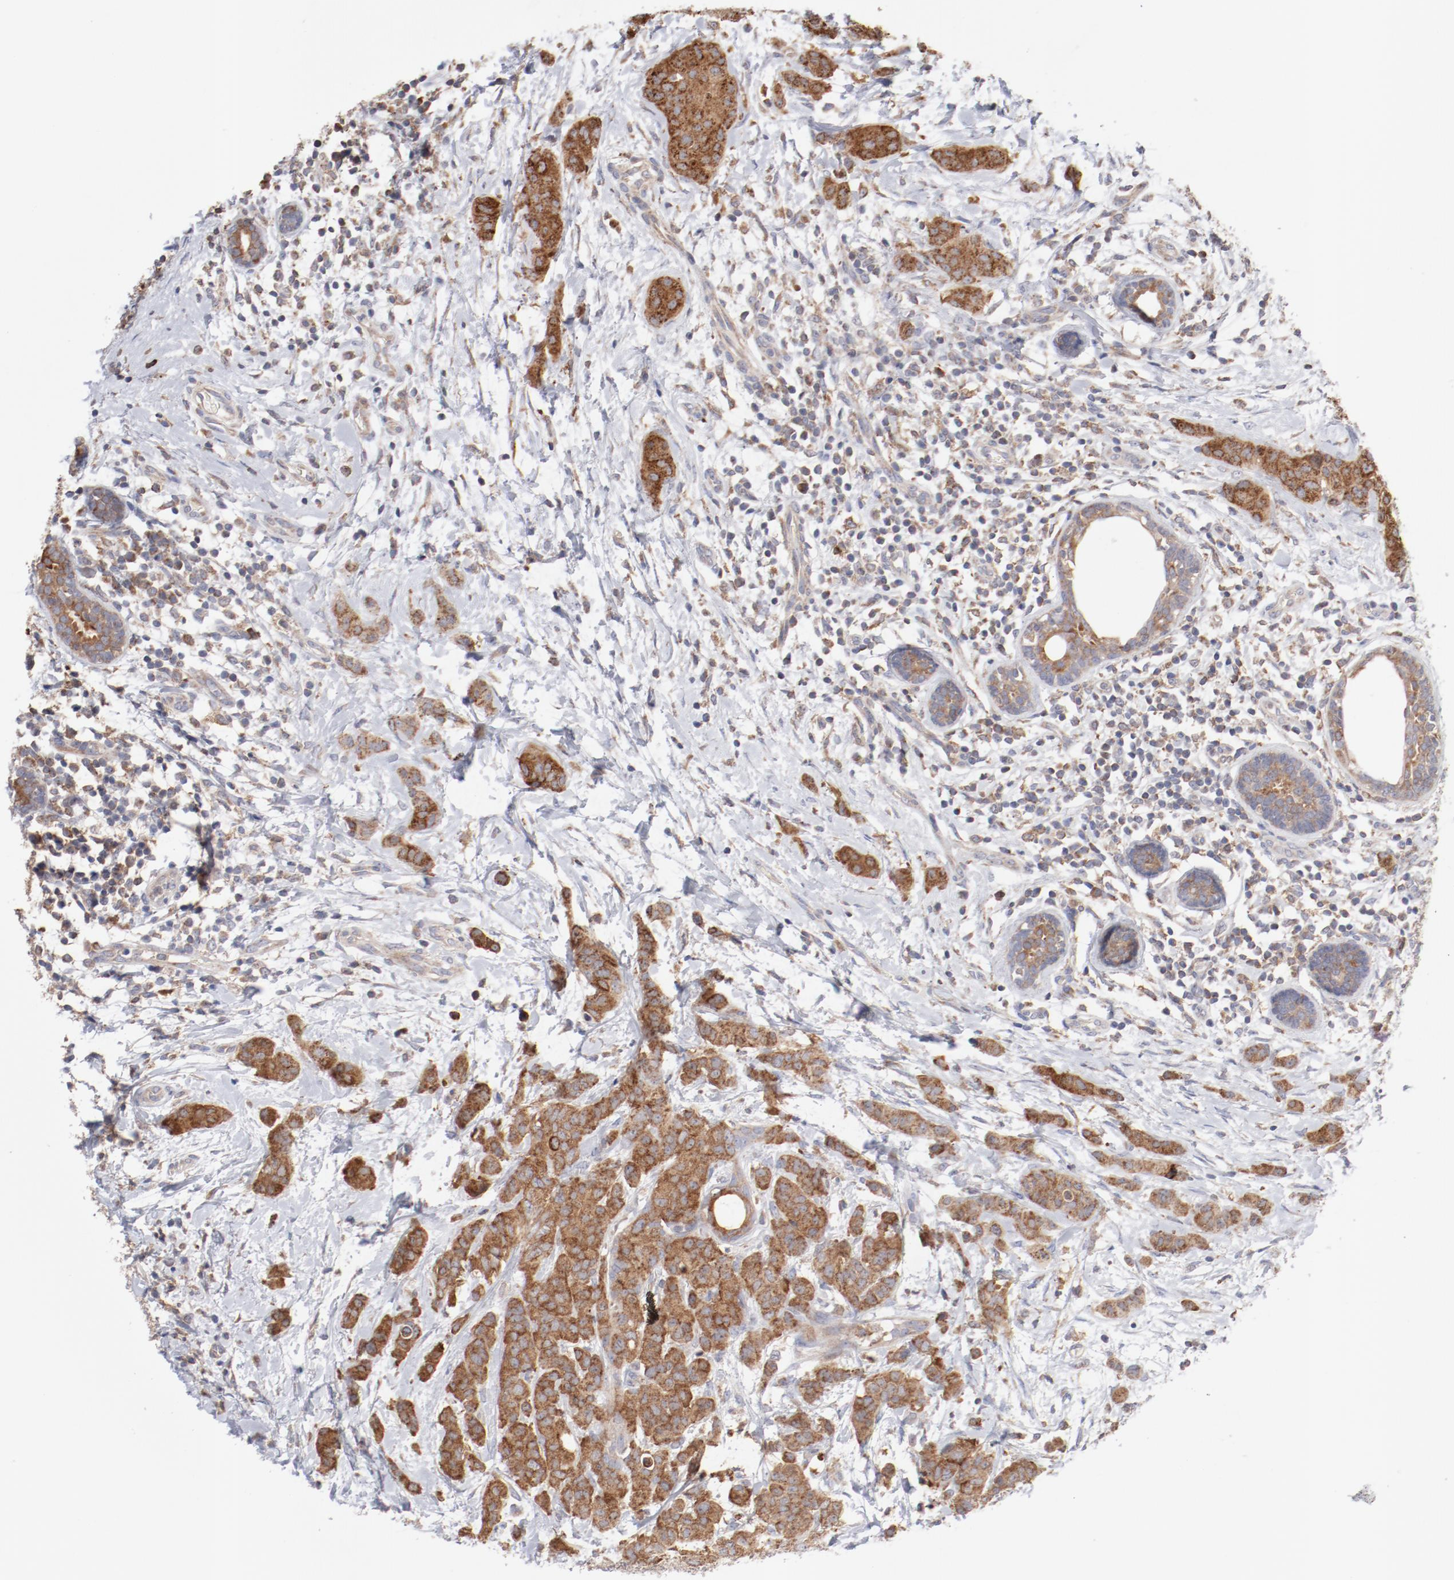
{"staining": {"intensity": "moderate", "quantity": ">75%", "location": "cytoplasmic/membranous"}, "tissue": "breast cancer", "cell_type": "Tumor cells", "image_type": "cancer", "snomed": [{"axis": "morphology", "description": "Duct carcinoma"}, {"axis": "topography", "description": "Breast"}], "caption": "Breast cancer (infiltrating ductal carcinoma) stained with a protein marker exhibits moderate staining in tumor cells.", "gene": "PPFIBP2", "patient": {"sex": "female", "age": 40}}